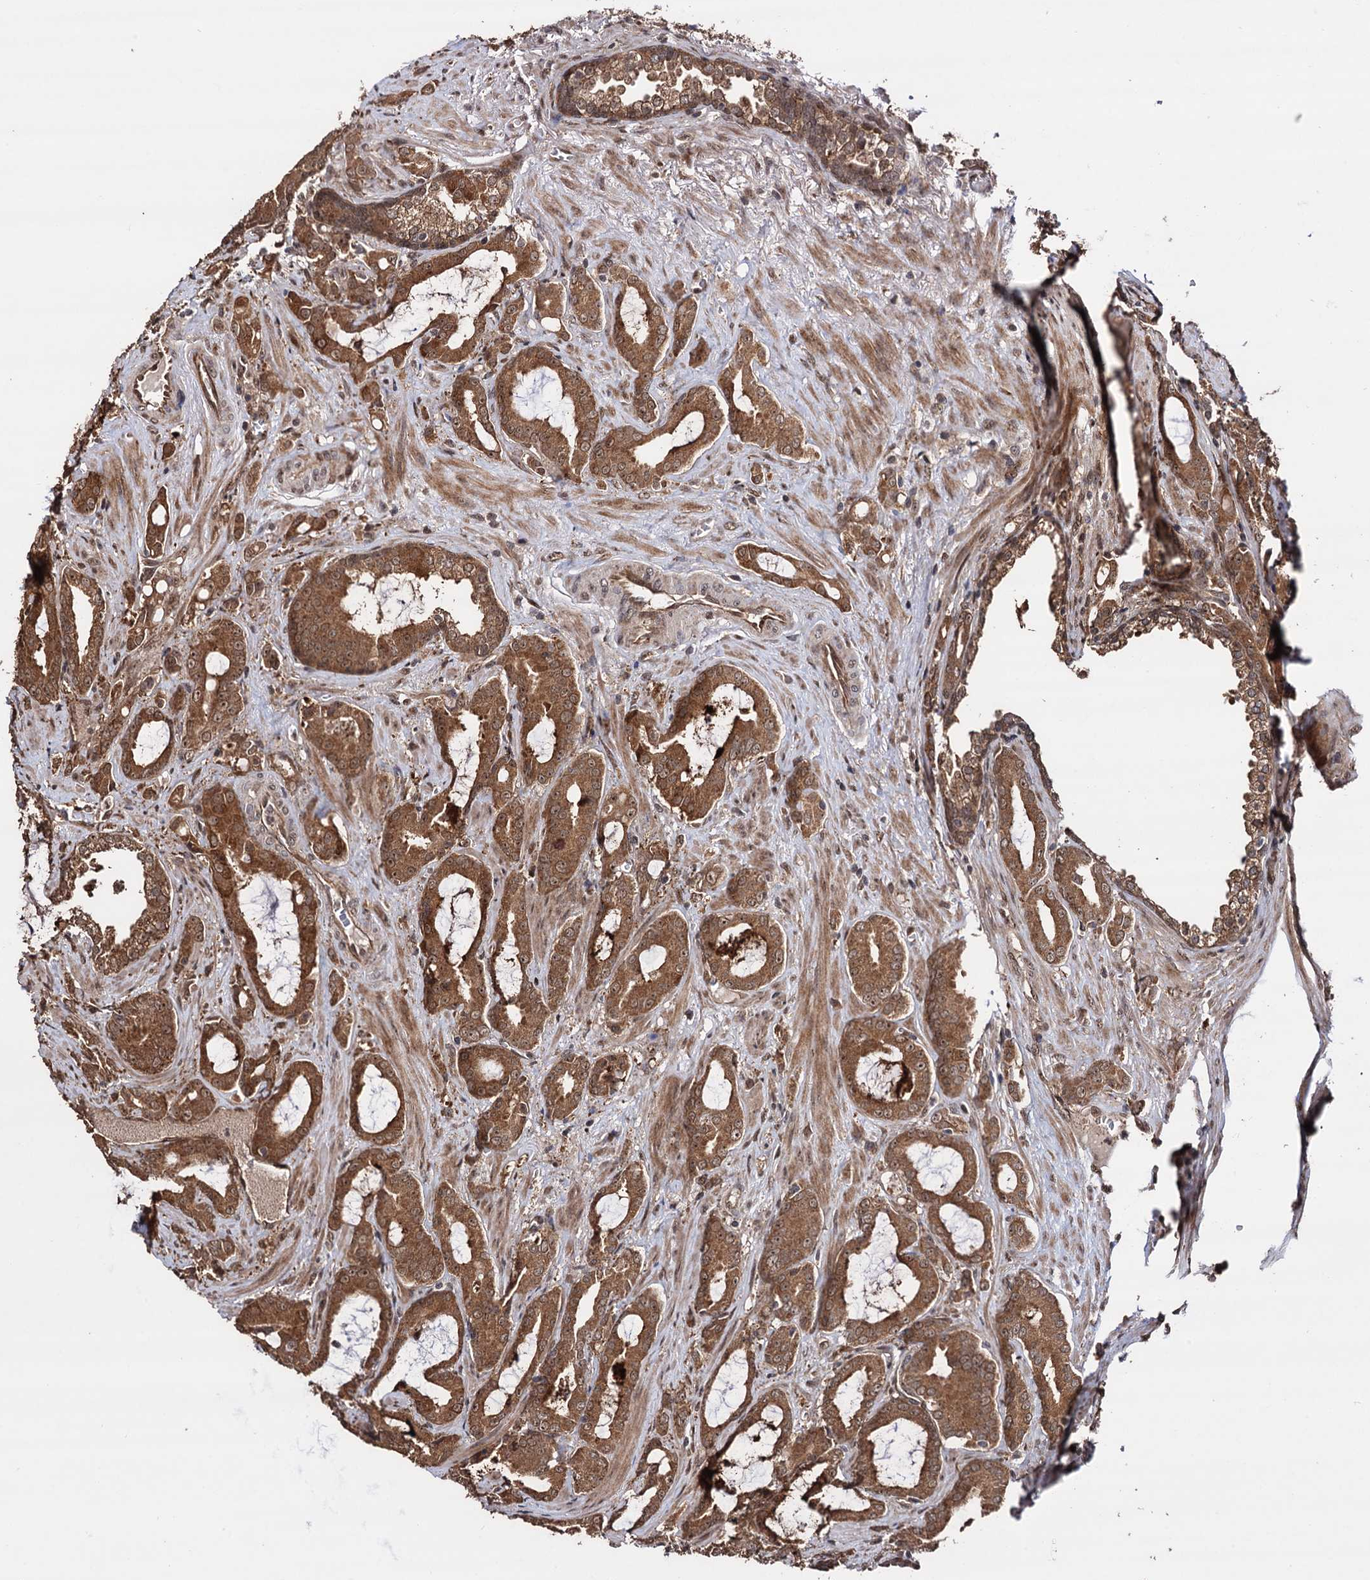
{"staining": {"intensity": "moderate", "quantity": ">75%", "location": "cytoplasmic/membranous,nuclear"}, "tissue": "prostate cancer", "cell_type": "Tumor cells", "image_type": "cancer", "snomed": [{"axis": "morphology", "description": "Adenocarcinoma, High grade"}, {"axis": "topography", "description": "Prostate"}], "caption": "Tumor cells exhibit medium levels of moderate cytoplasmic/membranous and nuclear positivity in approximately >75% of cells in human prostate high-grade adenocarcinoma.", "gene": "PIGB", "patient": {"sex": "male", "age": 72}}